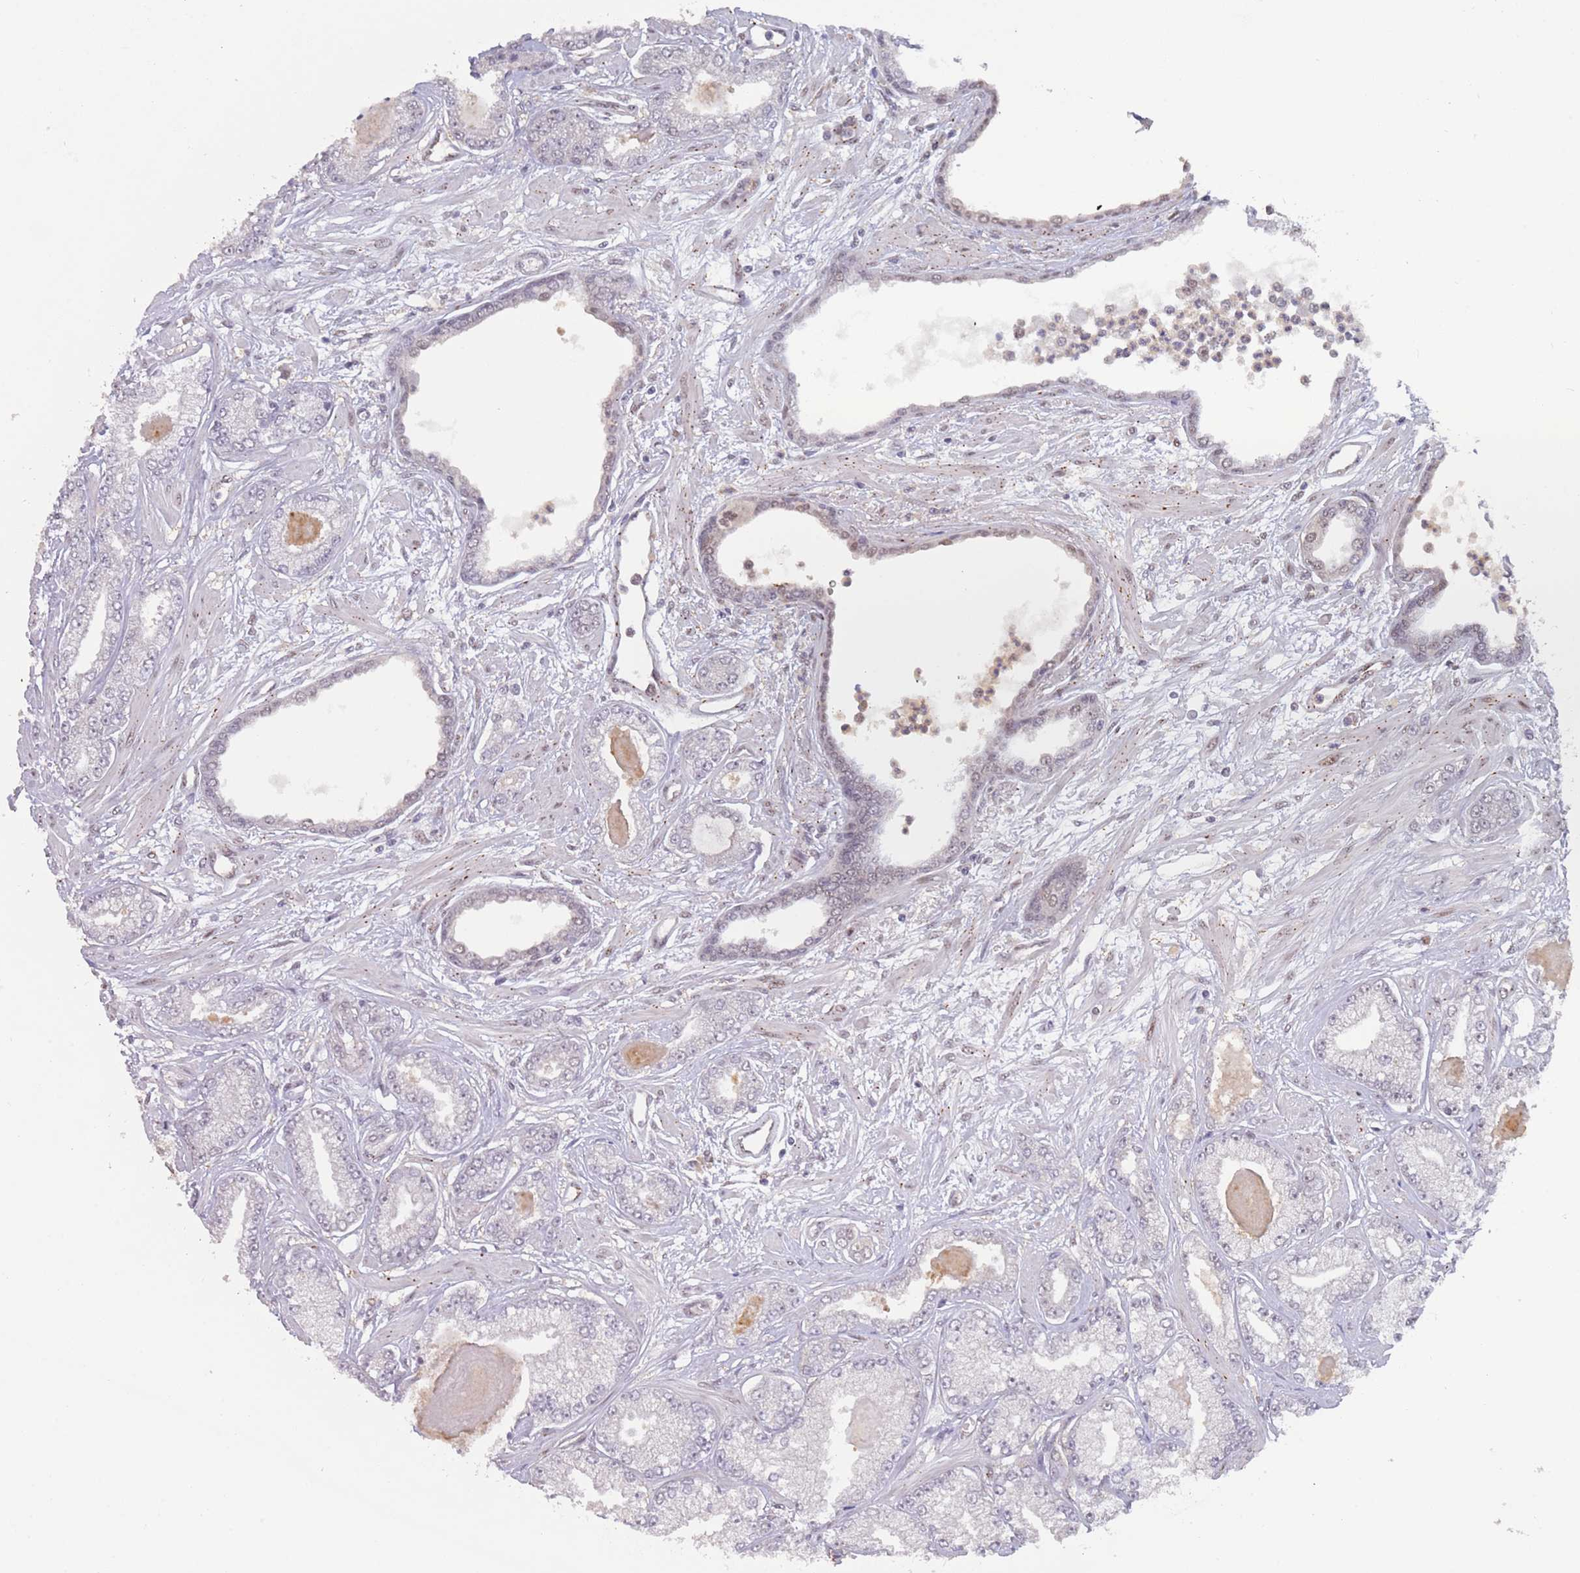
{"staining": {"intensity": "negative", "quantity": "none", "location": "none"}, "tissue": "prostate cancer", "cell_type": "Tumor cells", "image_type": "cancer", "snomed": [{"axis": "morphology", "description": "Adenocarcinoma, Low grade"}, {"axis": "topography", "description": "Prostate"}], "caption": "This is an immunohistochemistry (IHC) image of human adenocarcinoma (low-grade) (prostate). There is no expression in tumor cells.", "gene": "RFXANK", "patient": {"sex": "male", "age": 64}}